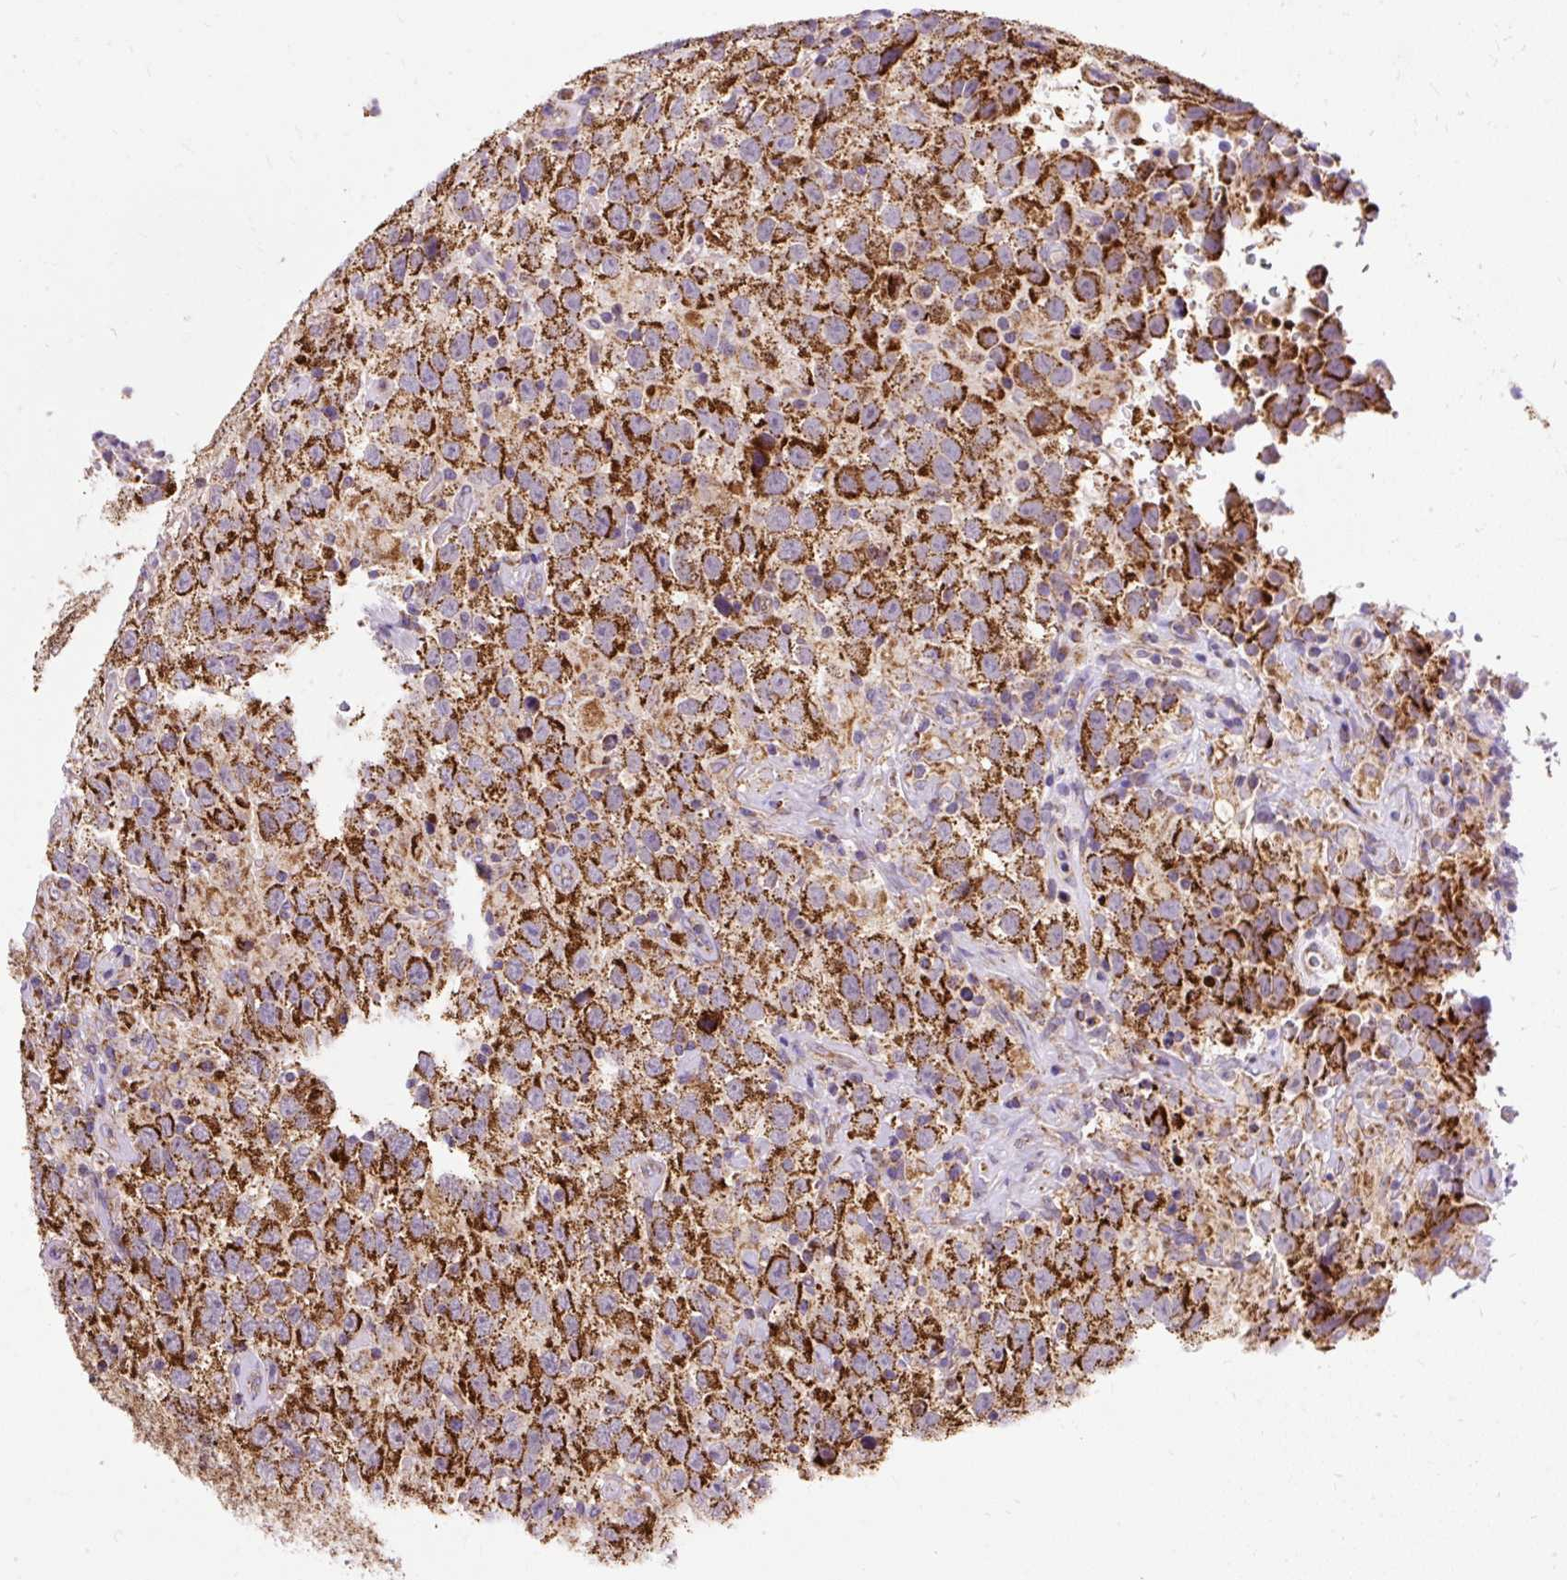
{"staining": {"intensity": "strong", "quantity": ">75%", "location": "cytoplasmic/membranous"}, "tissue": "testis cancer", "cell_type": "Tumor cells", "image_type": "cancer", "snomed": [{"axis": "morphology", "description": "Seminoma, NOS"}, {"axis": "topography", "description": "Testis"}], "caption": "Protein analysis of testis cancer tissue reveals strong cytoplasmic/membranous positivity in approximately >75% of tumor cells. The staining was performed using DAB (3,3'-diaminobenzidine) to visualize the protein expression in brown, while the nuclei were stained in blue with hematoxylin (Magnification: 20x).", "gene": "CEP290", "patient": {"sex": "male", "age": 41}}